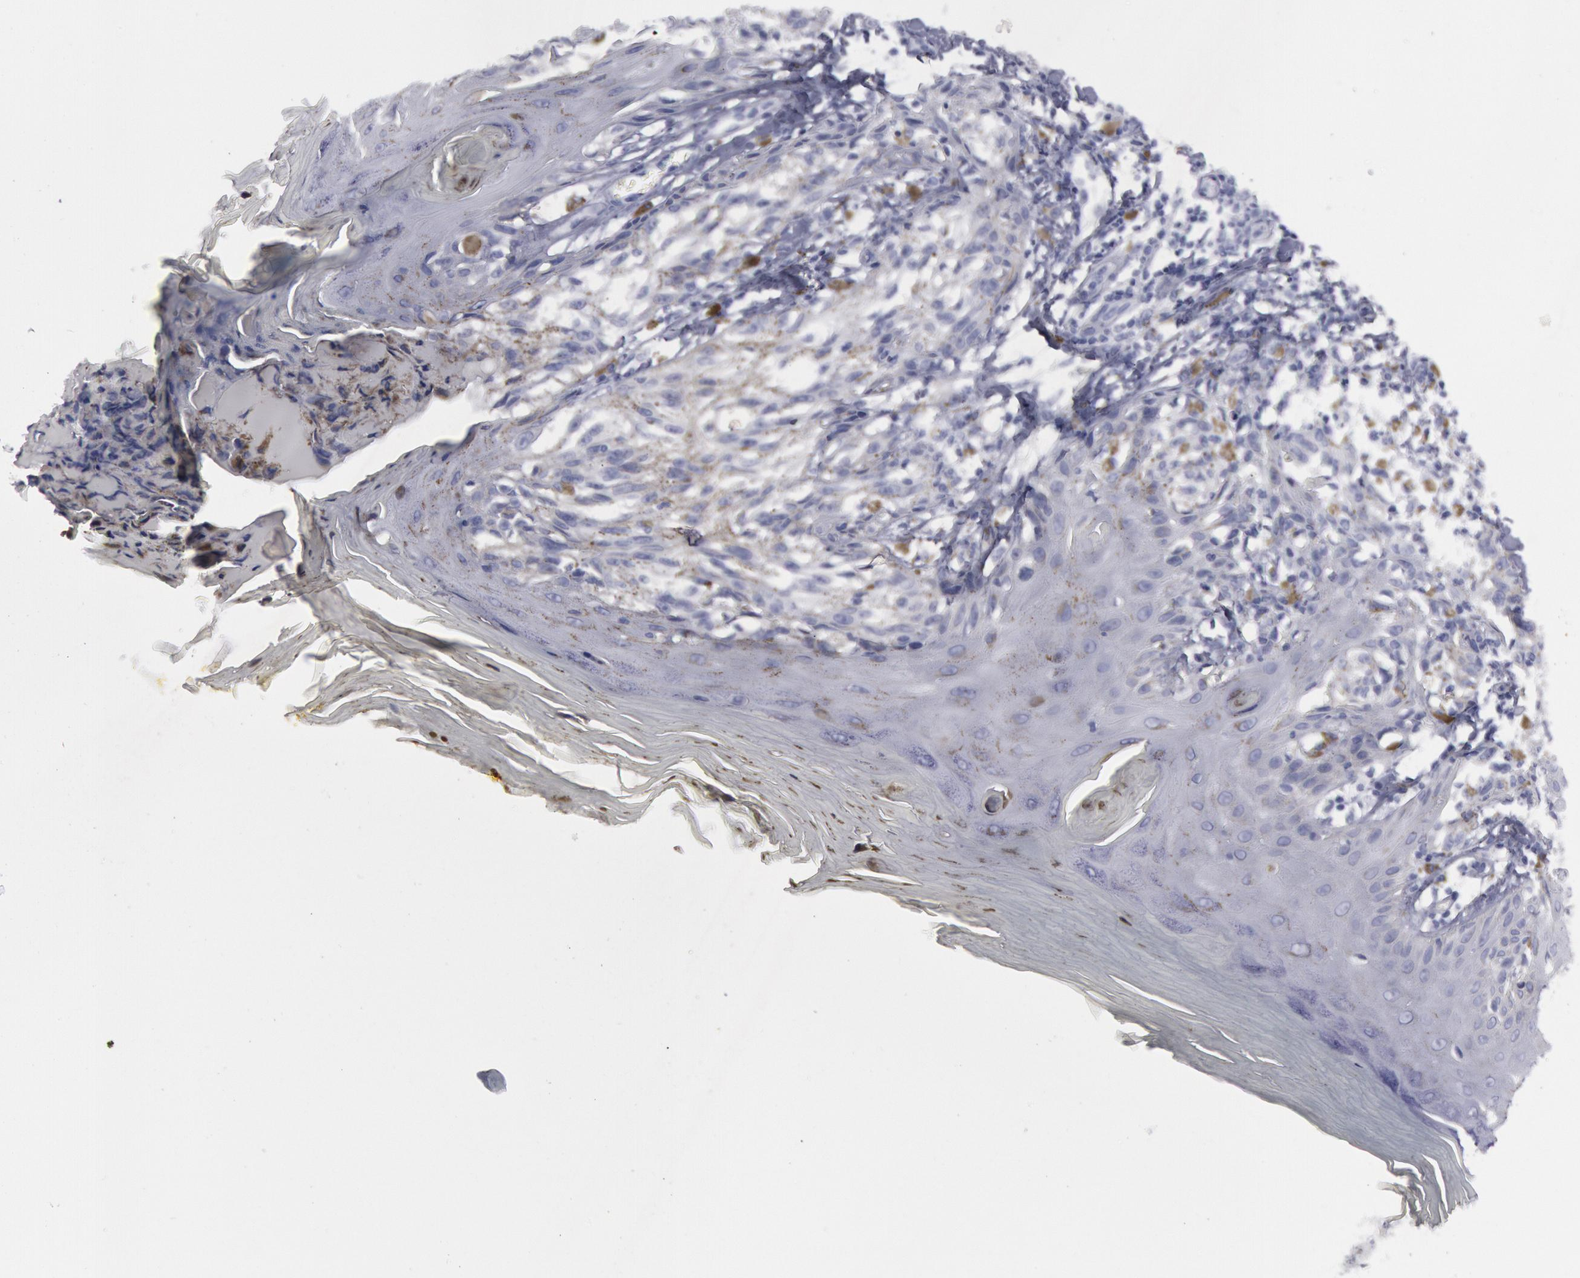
{"staining": {"intensity": "negative", "quantity": "none", "location": "none"}, "tissue": "melanoma", "cell_type": "Tumor cells", "image_type": "cancer", "snomed": [{"axis": "morphology", "description": "Malignant melanoma, NOS"}, {"axis": "topography", "description": "Skin"}], "caption": "This histopathology image is of malignant melanoma stained with IHC to label a protein in brown with the nuclei are counter-stained blue. There is no positivity in tumor cells. (Brightfield microscopy of DAB IHC at high magnification).", "gene": "FHL1", "patient": {"sex": "female", "age": 77}}